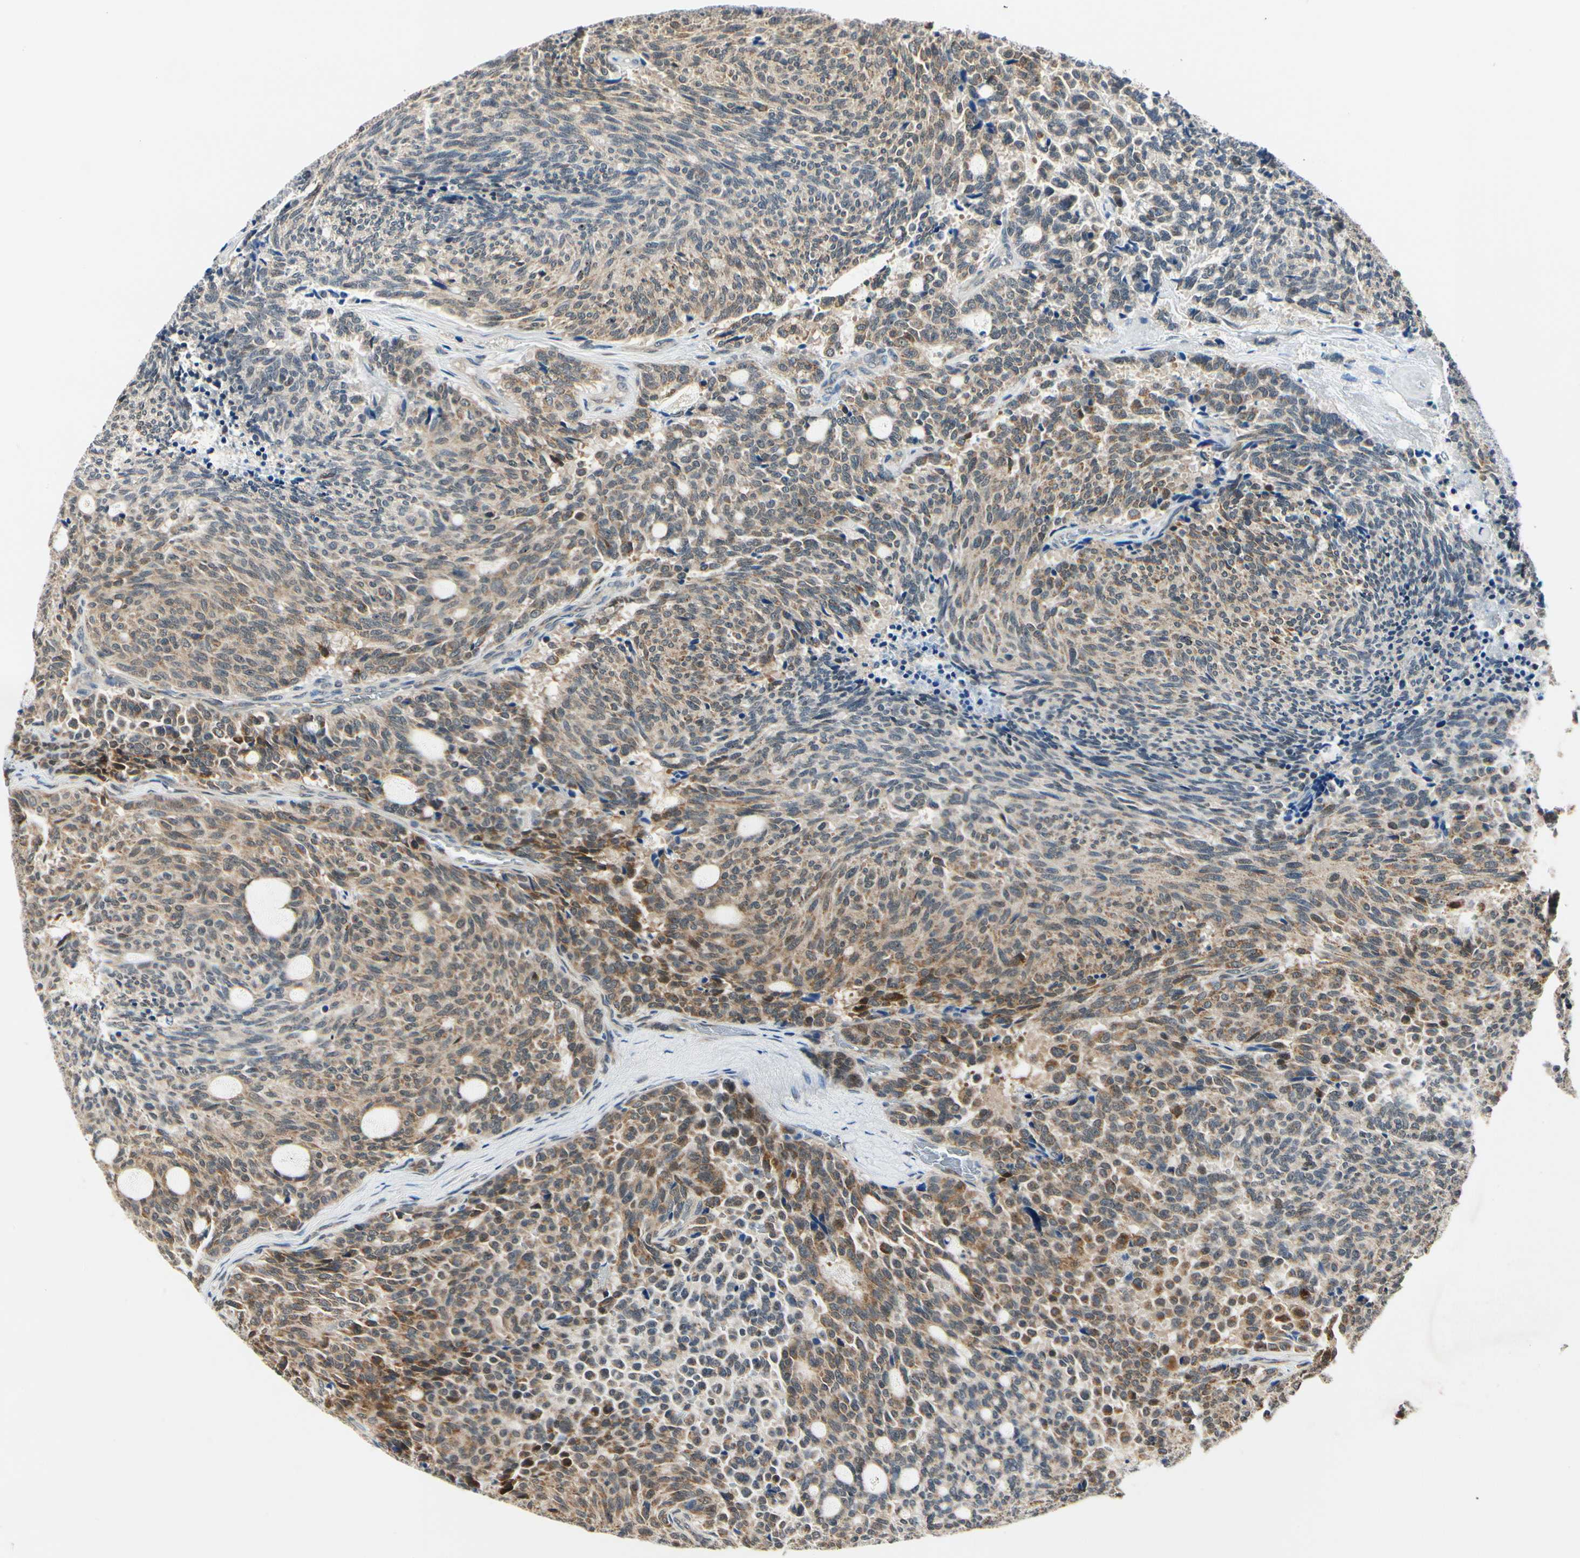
{"staining": {"intensity": "strong", "quantity": ">75%", "location": "cytoplasmic/membranous"}, "tissue": "carcinoid", "cell_type": "Tumor cells", "image_type": "cancer", "snomed": [{"axis": "morphology", "description": "Carcinoid, malignant, NOS"}, {"axis": "topography", "description": "Pancreas"}], "caption": "DAB immunohistochemical staining of human malignant carcinoid demonstrates strong cytoplasmic/membranous protein expression in about >75% of tumor cells.", "gene": "PDK2", "patient": {"sex": "female", "age": 54}}